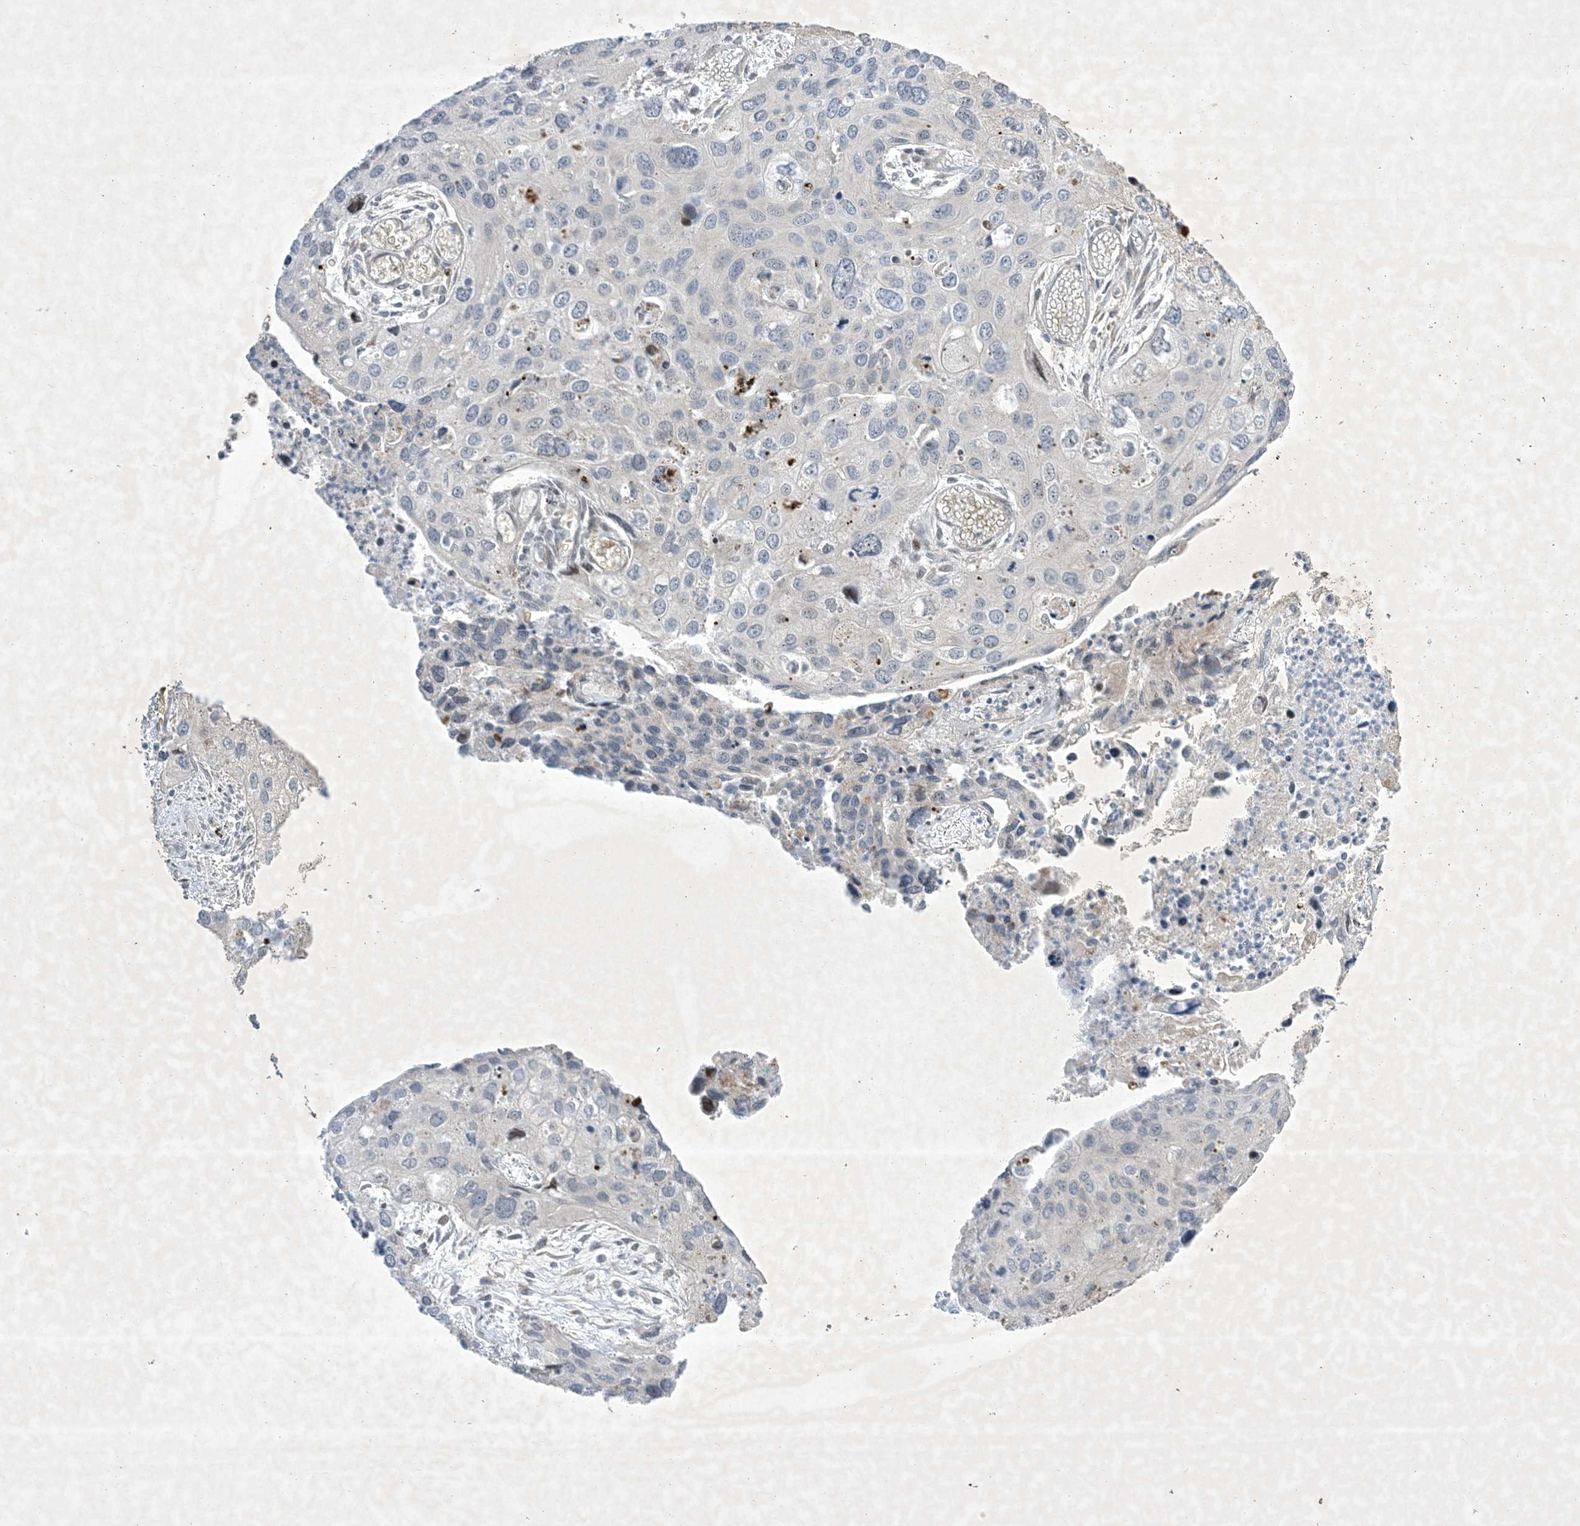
{"staining": {"intensity": "negative", "quantity": "none", "location": "none"}, "tissue": "cervical cancer", "cell_type": "Tumor cells", "image_type": "cancer", "snomed": [{"axis": "morphology", "description": "Squamous cell carcinoma, NOS"}, {"axis": "topography", "description": "Cervix"}], "caption": "High power microscopy histopathology image of an immunohistochemistry micrograph of squamous cell carcinoma (cervical), revealing no significant expression in tumor cells. The staining is performed using DAB (3,3'-diaminobenzidine) brown chromogen with nuclei counter-stained in using hematoxylin.", "gene": "SOGA3", "patient": {"sex": "female", "age": 55}}